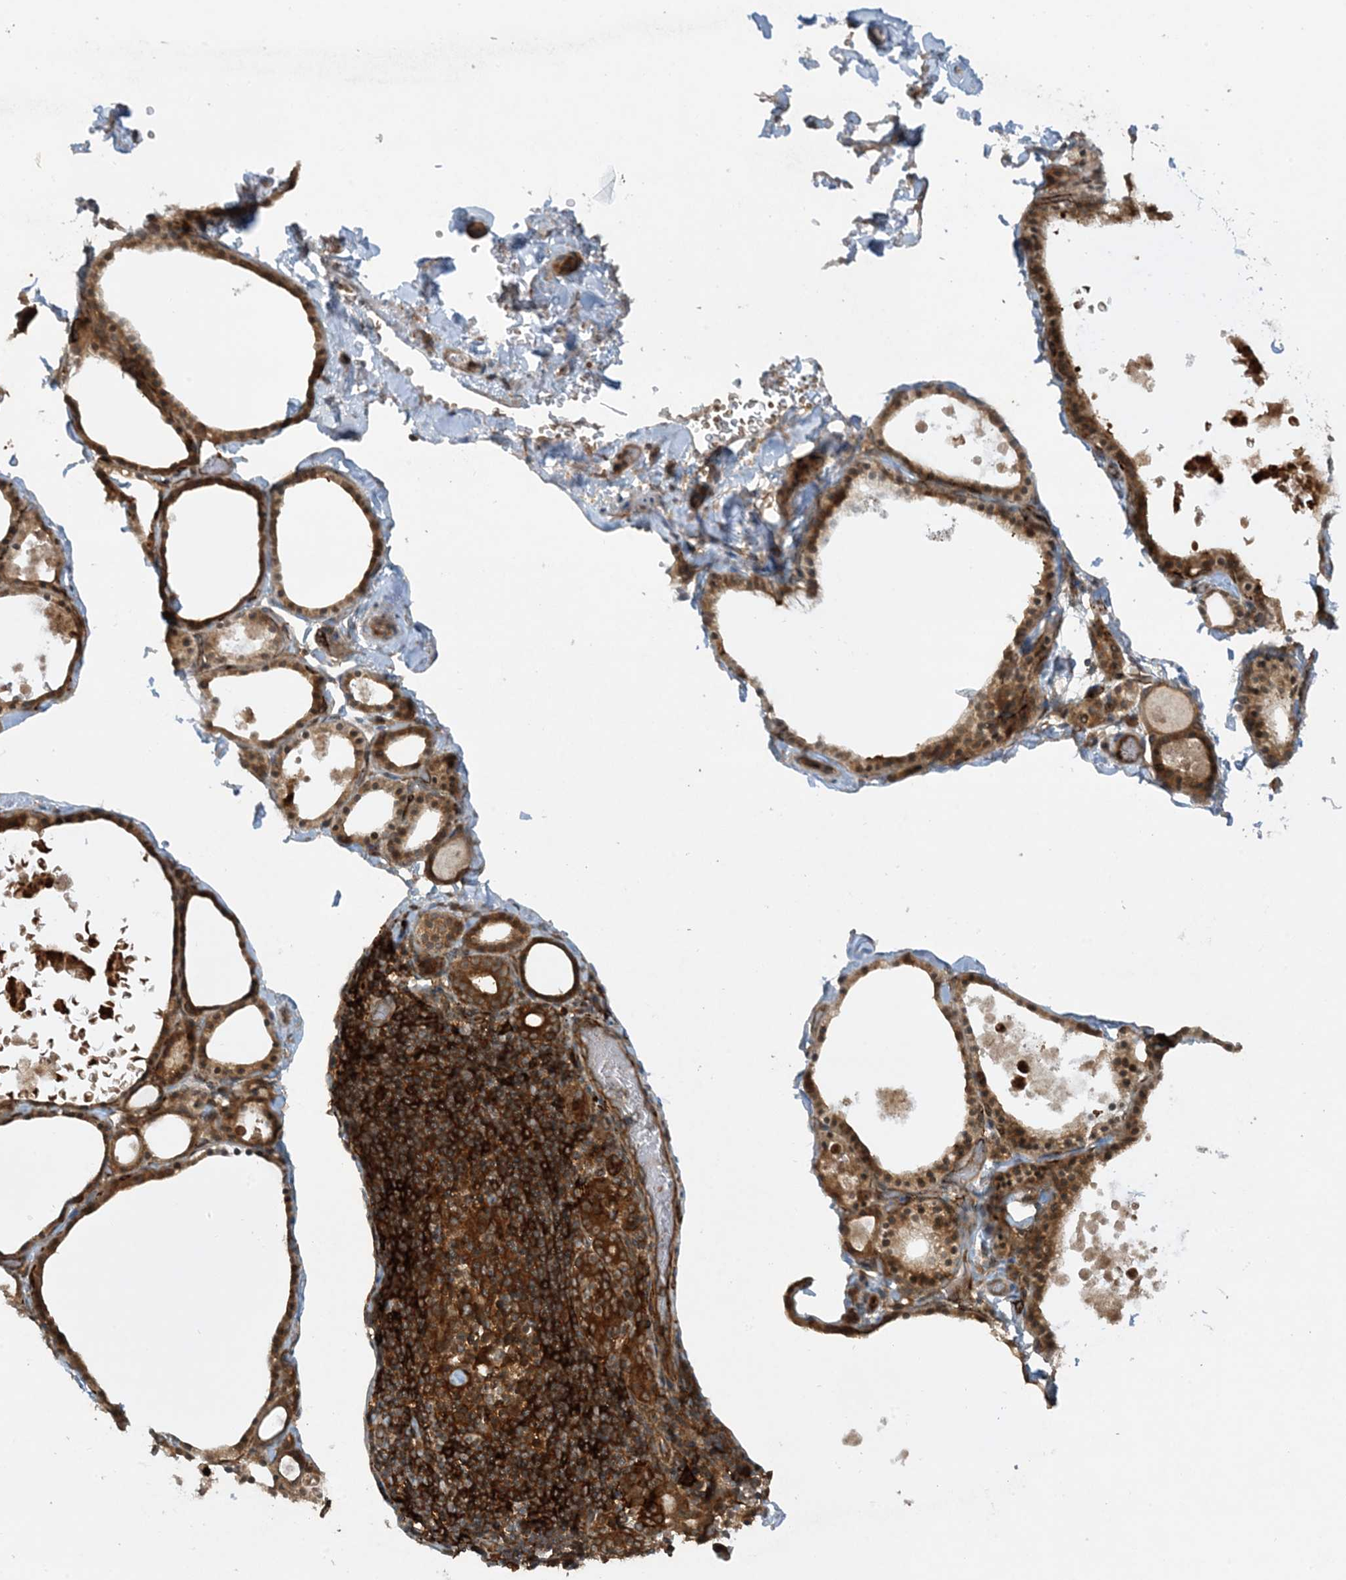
{"staining": {"intensity": "strong", "quantity": ">75%", "location": "cytoplasmic/membranous"}, "tissue": "thyroid gland", "cell_type": "Glandular cells", "image_type": "normal", "snomed": [{"axis": "morphology", "description": "Normal tissue, NOS"}, {"axis": "topography", "description": "Thyroid gland"}], "caption": "Immunohistochemistry of unremarkable thyroid gland exhibits high levels of strong cytoplasmic/membranous positivity in approximately >75% of glandular cells.", "gene": "STAM2", "patient": {"sex": "male", "age": 56}}